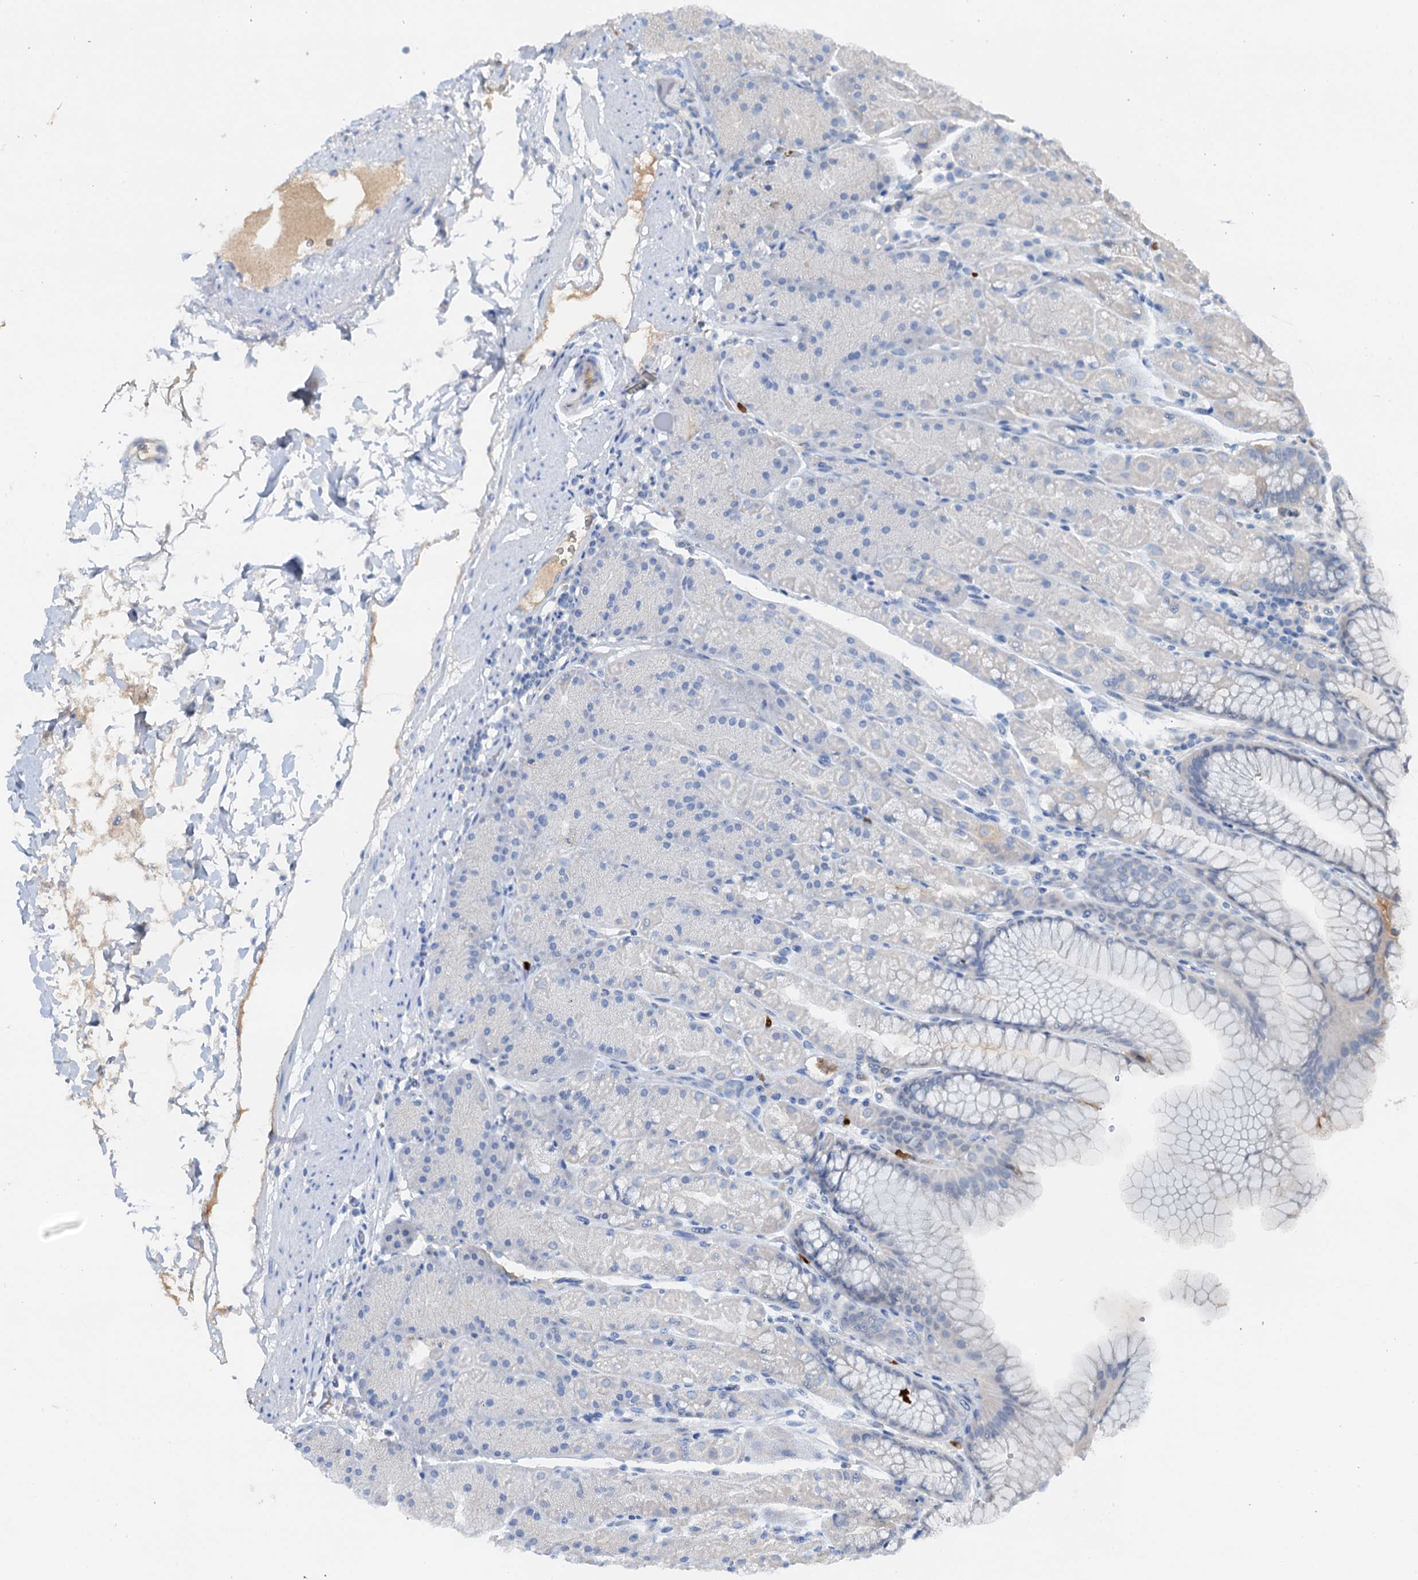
{"staining": {"intensity": "negative", "quantity": "none", "location": "none"}, "tissue": "stomach", "cell_type": "Glandular cells", "image_type": "normal", "snomed": [{"axis": "morphology", "description": "Normal tissue, NOS"}, {"axis": "topography", "description": "Stomach, upper"}, {"axis": "topography", "description": "Stomach, lower"}], "caption": "Photomicrograph shows no significant protein expression in glandular cells of normal stomach. (DAB (3,3'-diaminobenzidine) IHC visualized using brightfield microscopy, high magnification).", "gene": "OTOA", "patient": {"sex": "male", "age": 67}}